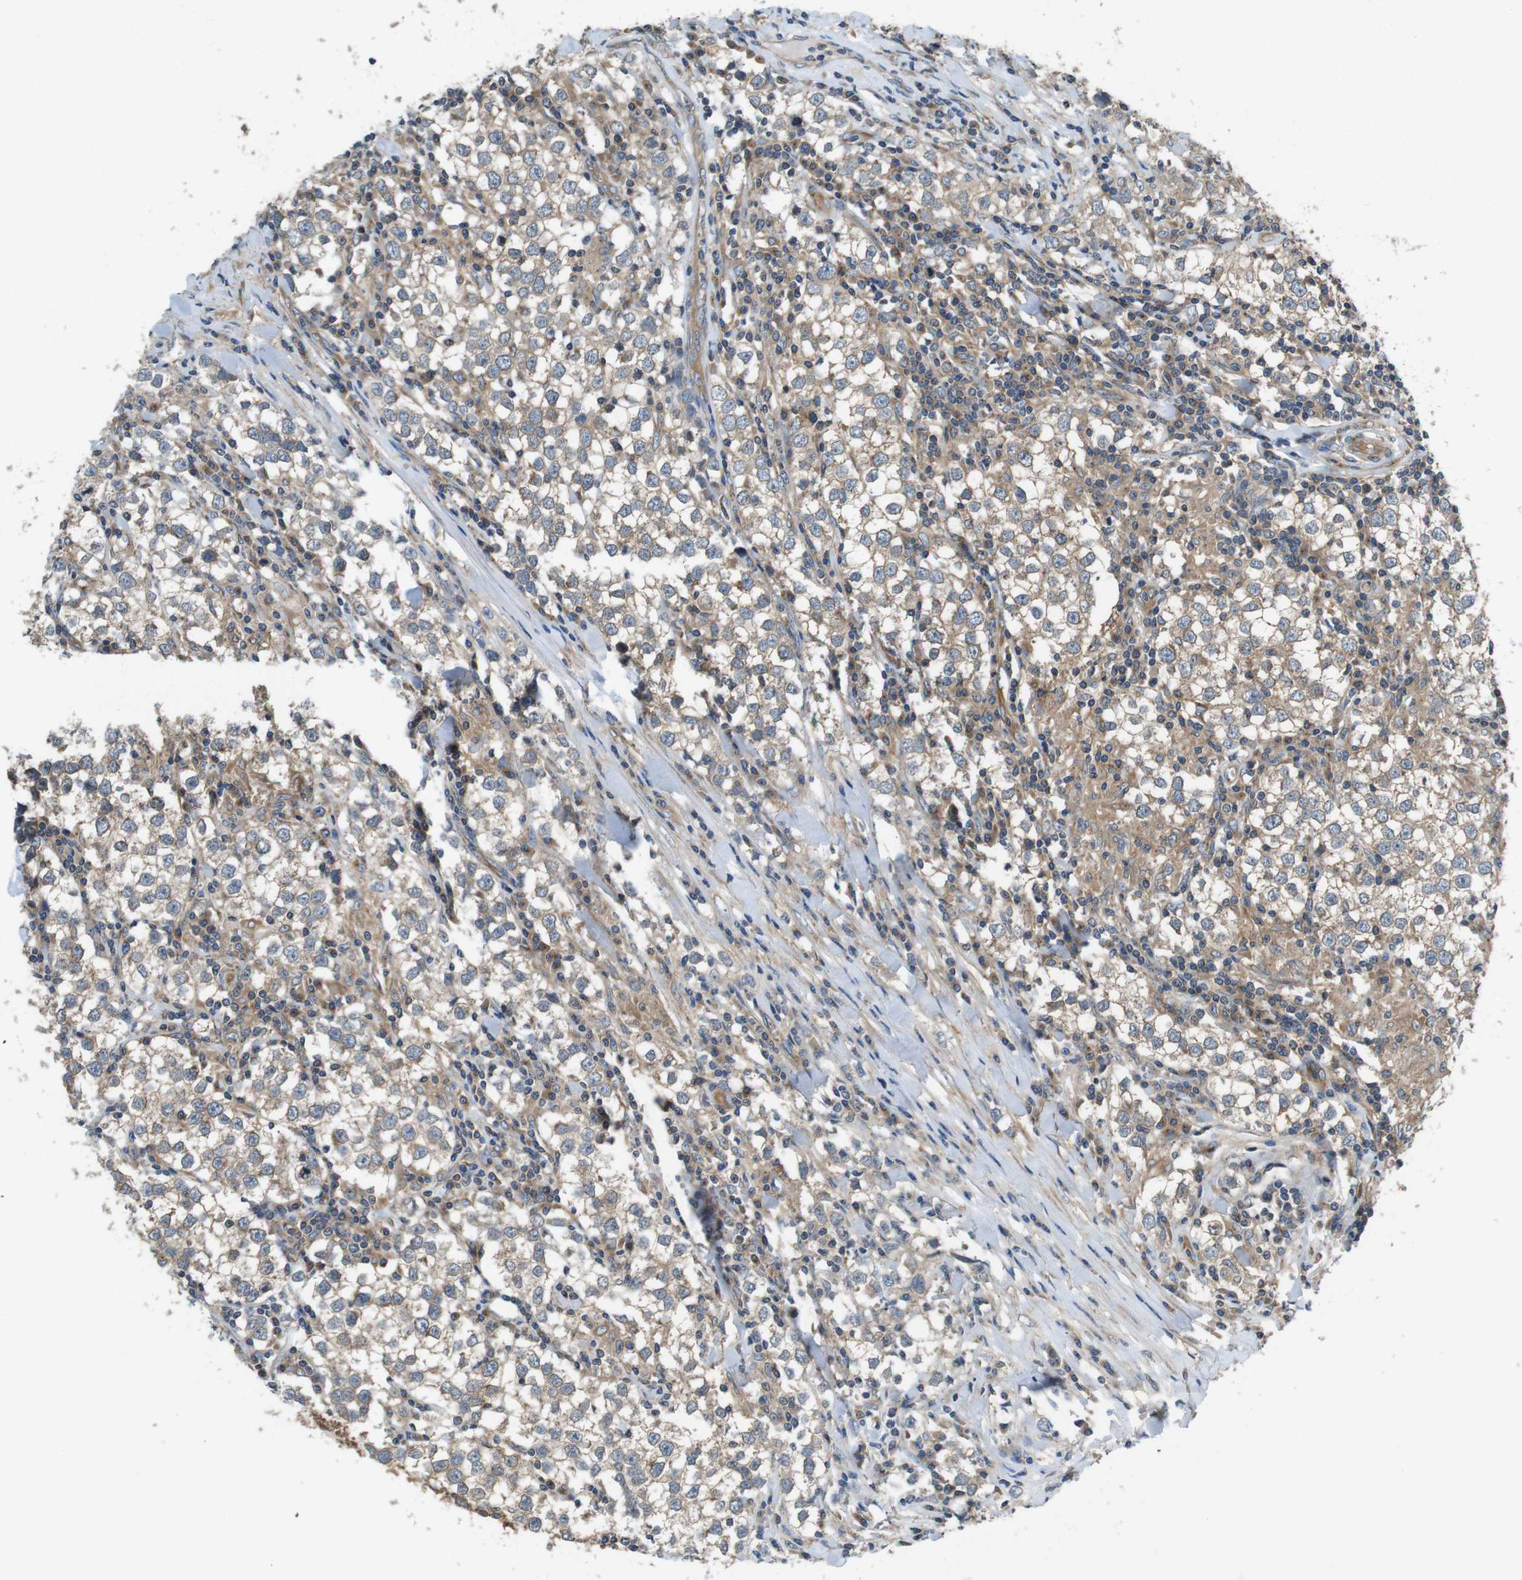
{"staining": {"intensity": "weak", "quantity": ">75%", "location": "cytoplasmic/membranous"}, "tissue": "testis cancer", "cell_type": "Tumor cells", "image_type": "cancer", "snomed": [{"axis": "morphology", "description": "Seminoma, NOS"}, {"axis": "morphology", "description": "Carcinoma, Embryonal, NOS"}, {"axis": "topography", "description": "Testis"}], "caption": "This histopathology image reveals immunohistochemistry staining of testis seminoma, with low weak cytoplasmic/membranous expression in approximately >75% of tumor cells.", "gene": "DCTN1", "patient": {"sex": "male", "age": 36}}